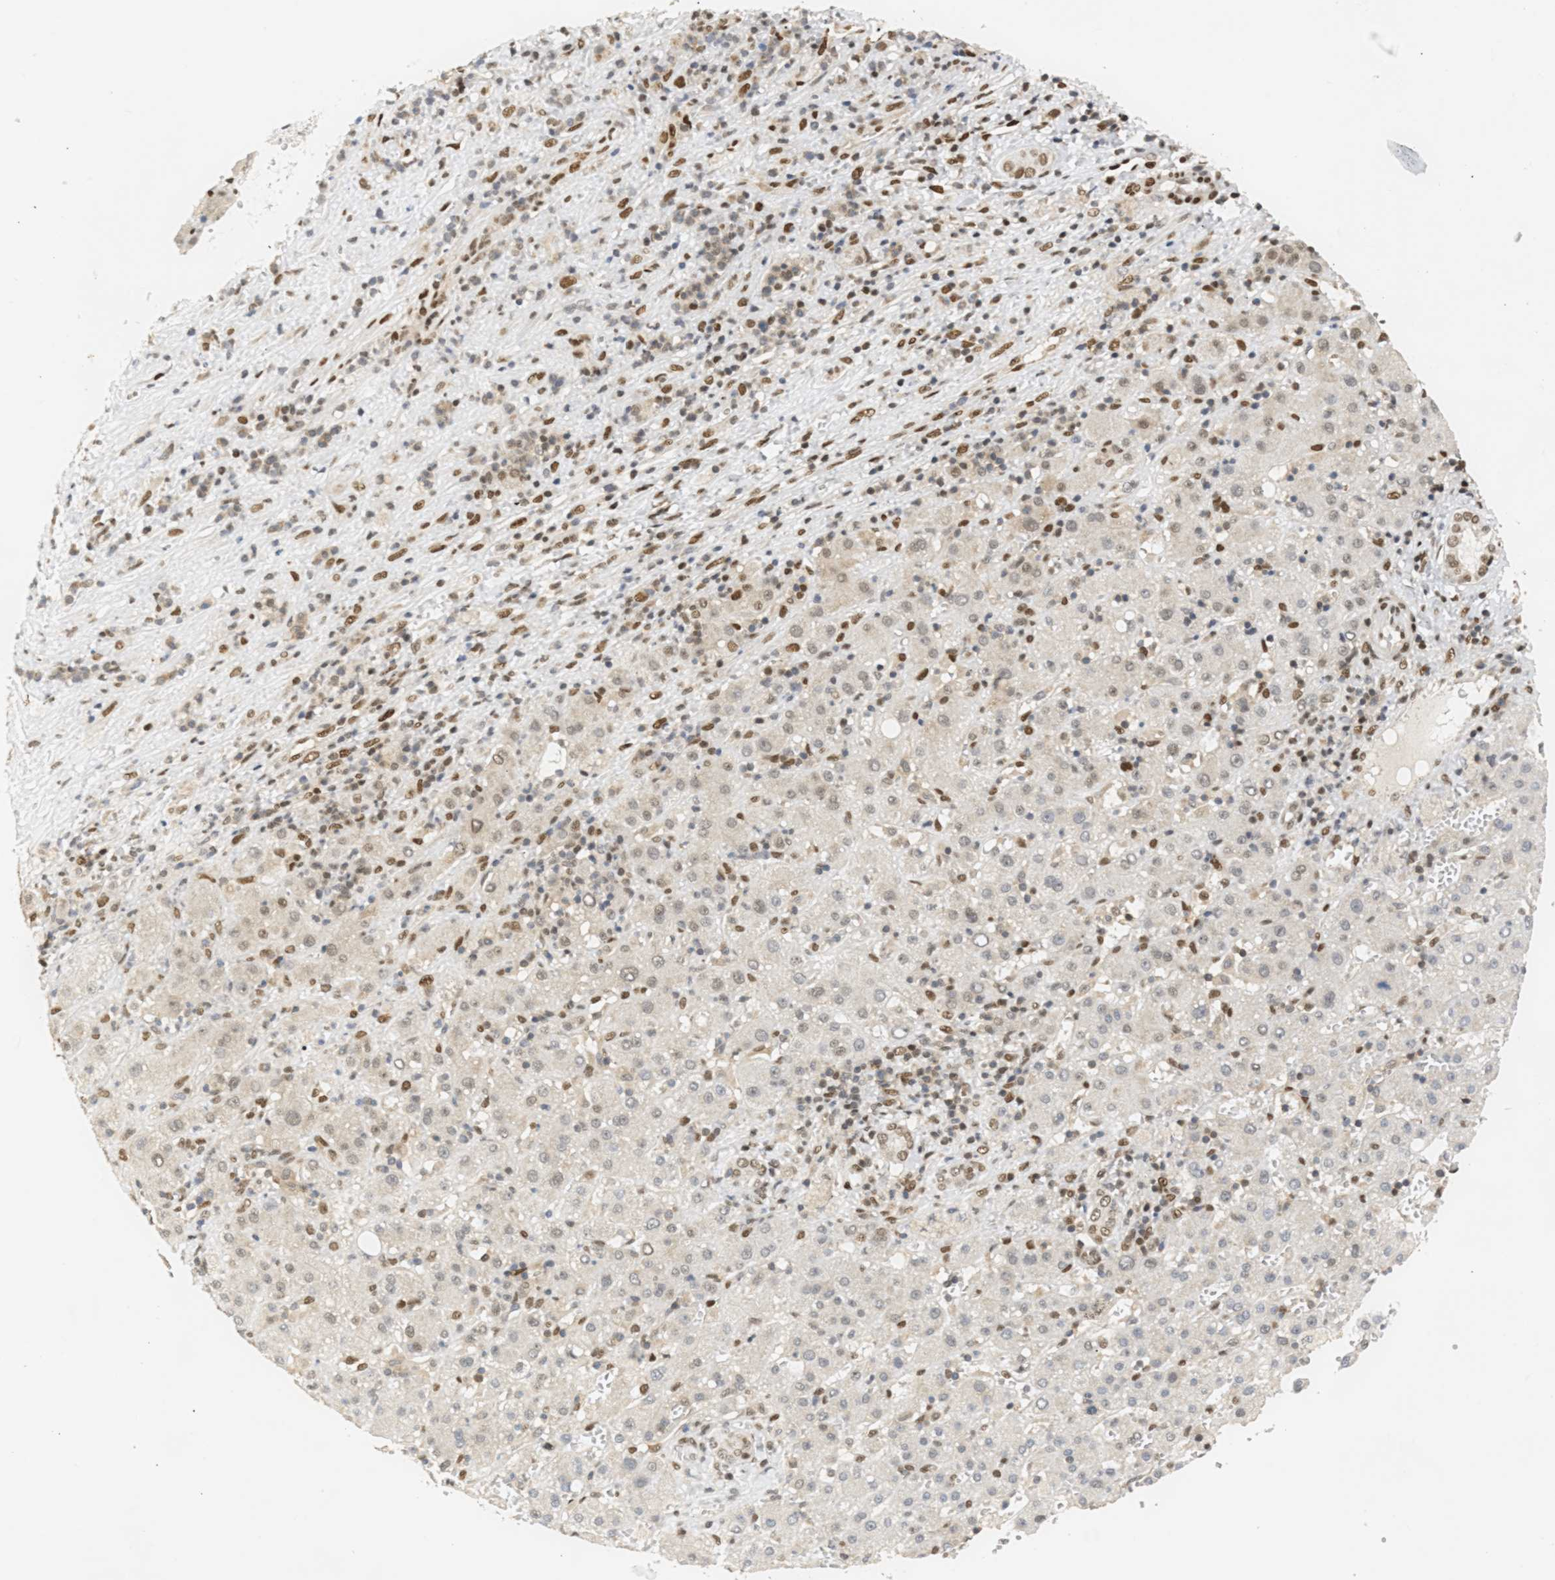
{"staining": {"intensity": "weak", "quantity": "<25%", "location": "nuclear"}, "tissue": "liver cancer", "cell_type": "Tumor cells", "image_type": "cancer", "snomed": [{"axis": "morphology", "description": "Carcinoma, Hepatocellular, NOS"}, {"axis": "topography", "description": "Liver"}], "caption": "Micrograph shows no significant protein expression in tumor cells of hepatocellular carcinoma (liver).", "gene": "SSBP2", "patient": {"sex": "female", "age": 58}}